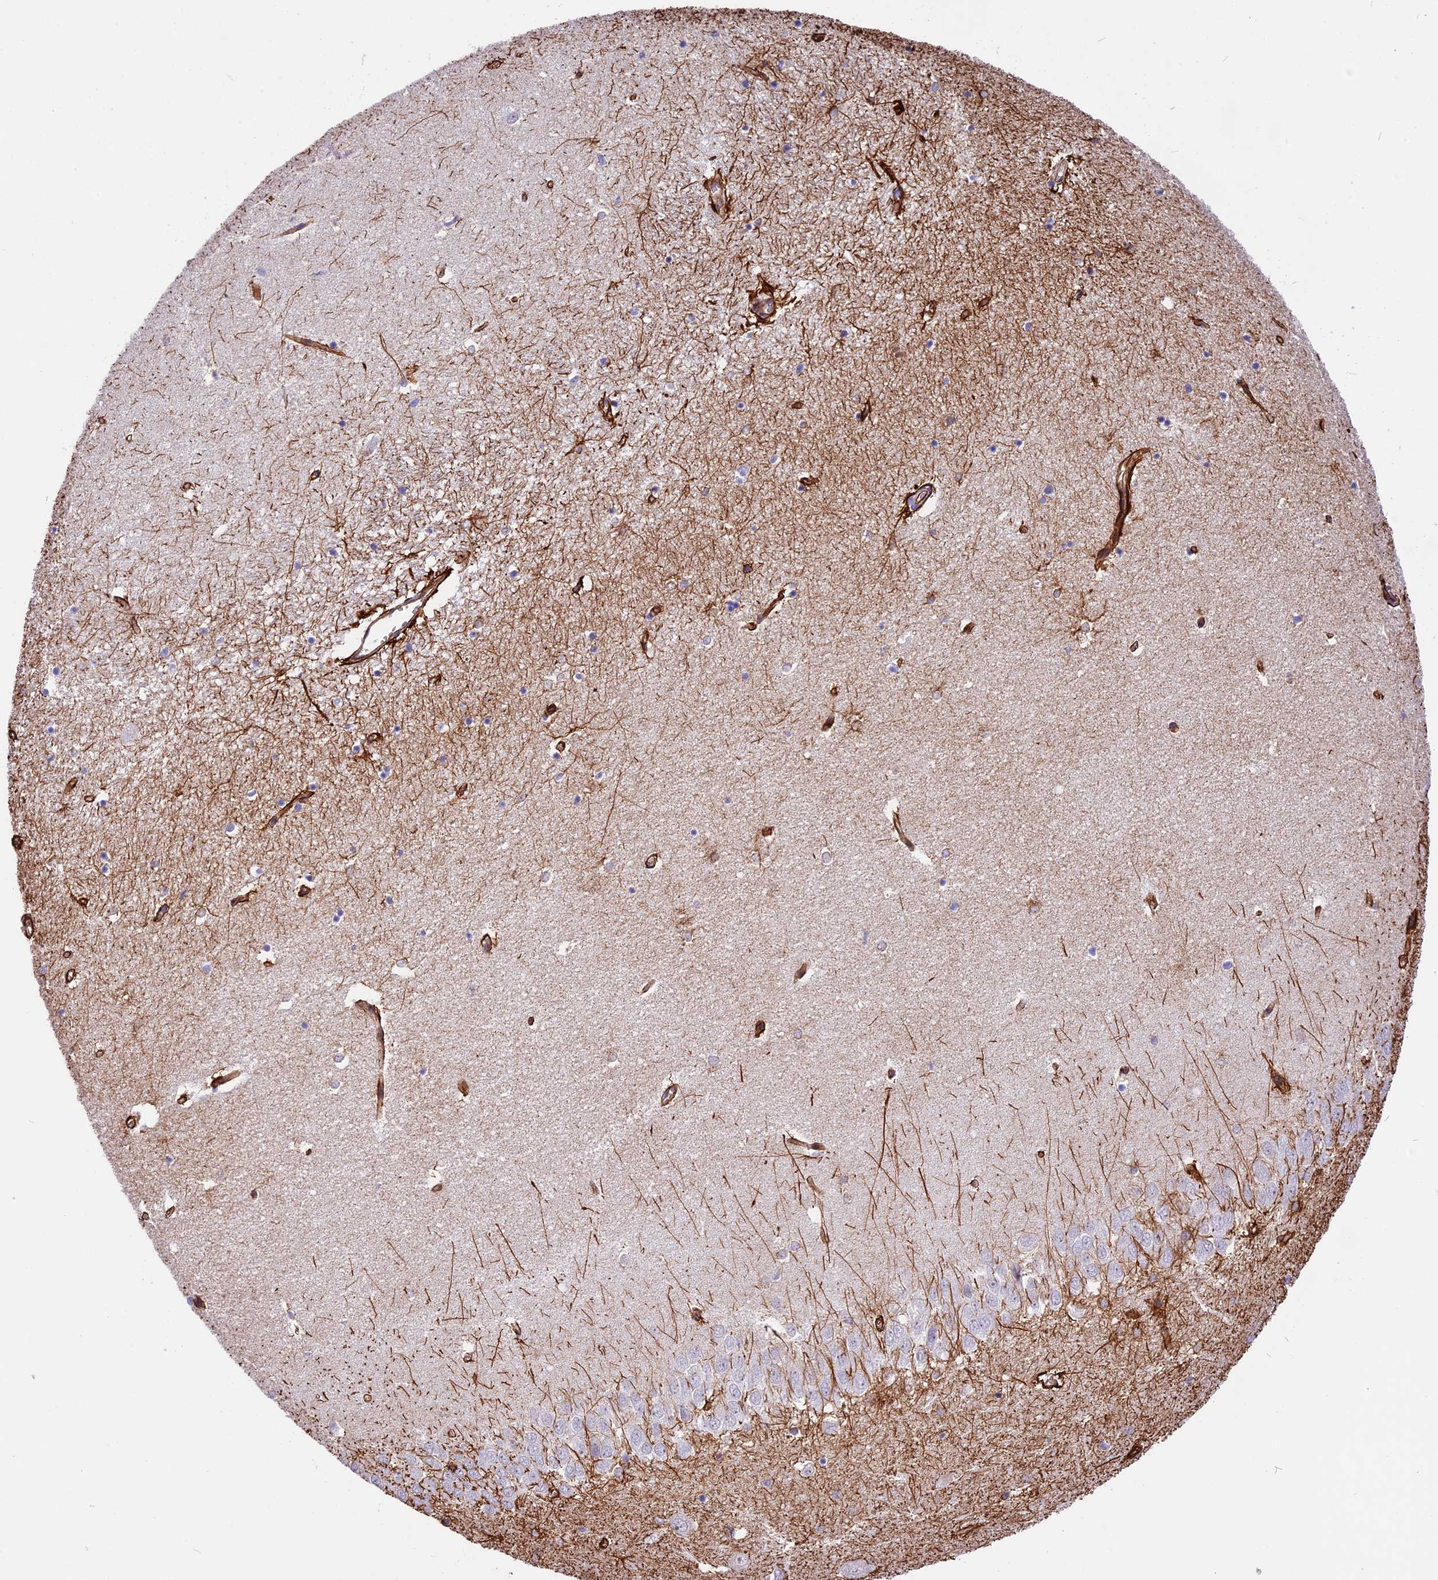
{"staining": {"intensity": "moderate", "quantity": "<25%", "location": "cytoplasmic/membranous"}, "tissue": "hippocampus", "cell_type": "Glial cells", "image_type": "normal", "snomed": [{"axis": "morphology", "description": "Normal tissue, NOS"}, {"axis": "topography", "description": "Hippocampus"}], "caption": "Immunohistochemistry (DAB (3,3'-diaminobenzidine)) staining of normal hippocampus demonstrates moderate cytoplasmic/membranous protein staining in about <25% of glial cells.", "gene": "R3HDM4", "patient": {"sex": "female", "age": 64}}